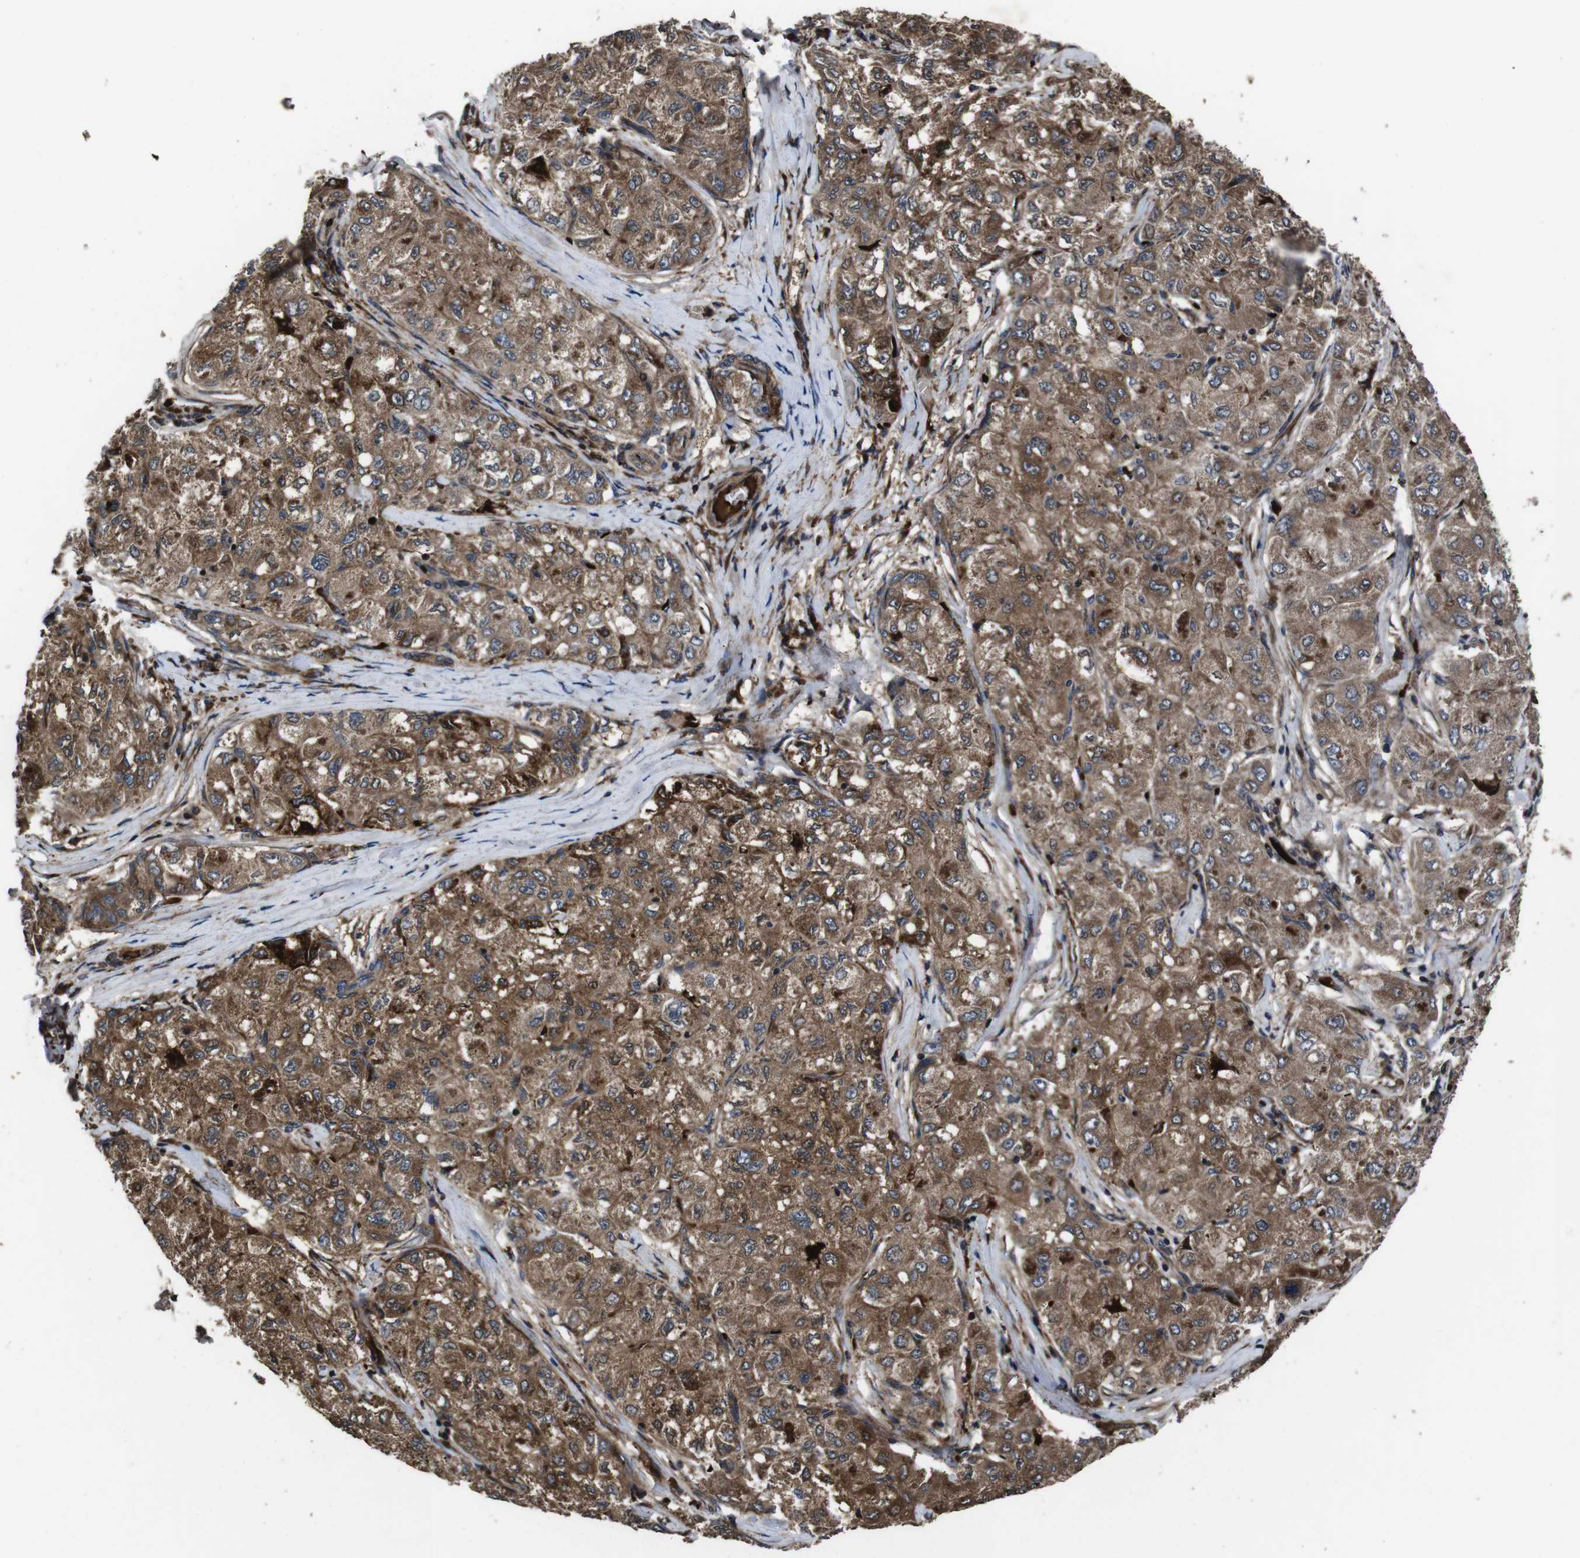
{"staining": {"intensity": "moderate", "quantity": ">75%", "location": "cytoplasmic/membranous"}, "tissue": "liver cancer", "cell_type": "Tumor cells", "image_type": "cancer", "snomed": [{"axis": "morphology", "description": "Carcinoma, Hepatocellular, NOS"}, {"axis": "topography", "description": "Liver"}], "caption": "IHC of human liver cancer (hepatocellular carcinoma) shows medium levels of moderate cytoplasmic/membranous positivity in about >75% of tumor cells.", "gene": "SMYD3", "patient": {"sex": "male", "age": 80}}